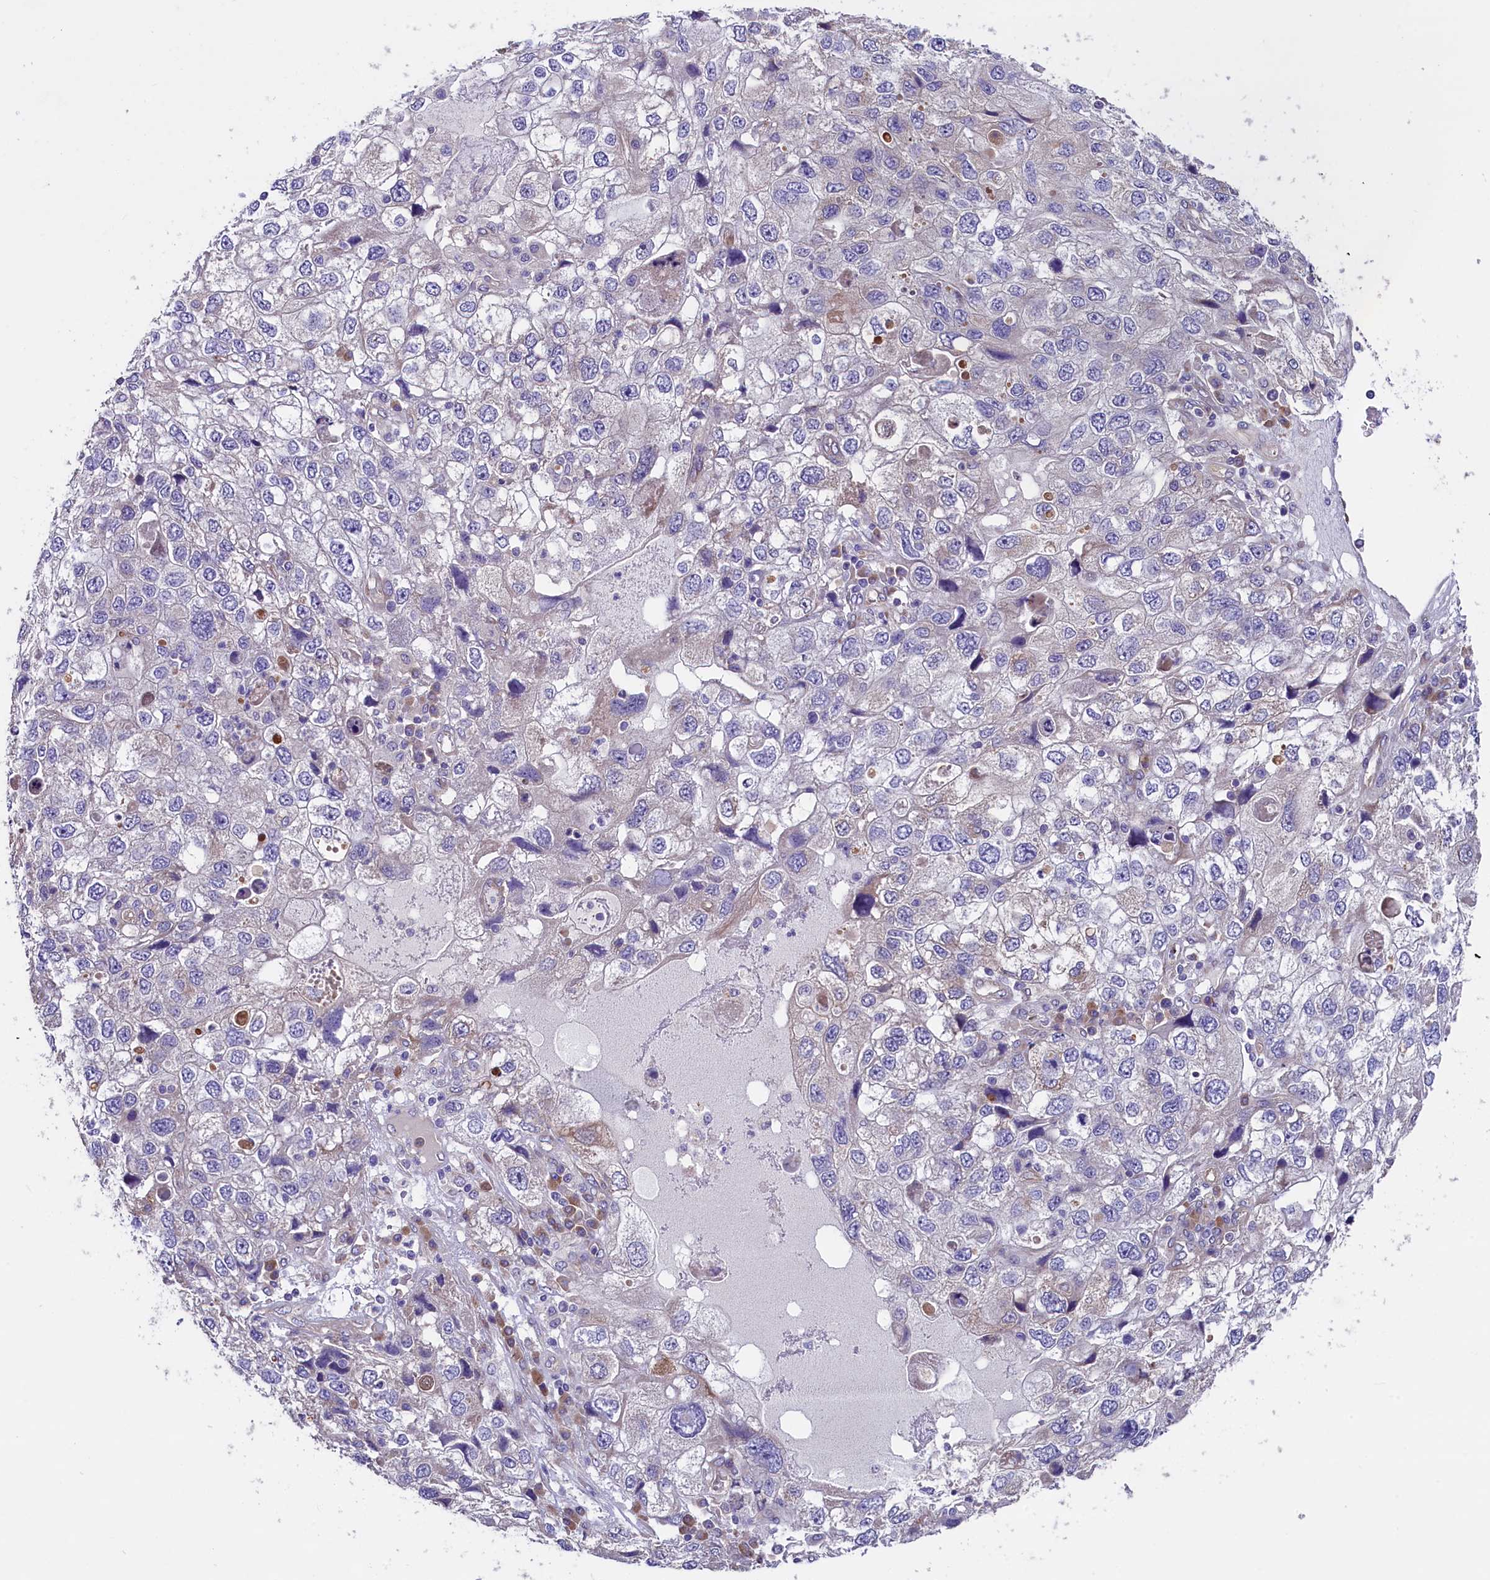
{"staining": {"intensity": "weak", "quantity": "<25%", "location": "cytoplasmic/membranous"}, "tissue": "endometrial cancer", "cell_type": "Tumor cells", "image_type": "cancer", "snomed": [{"axis": "morphology", "description": "Adenocarcinoma, NOS"}, {"axis": "topography", "description": "Endometrium"}], "caption": "Tumor cells are negative for protein expression in human adenocarcinoma (endometrial).", "gene": "GPR108", "patient": {"sex": "female", "age": 49}}